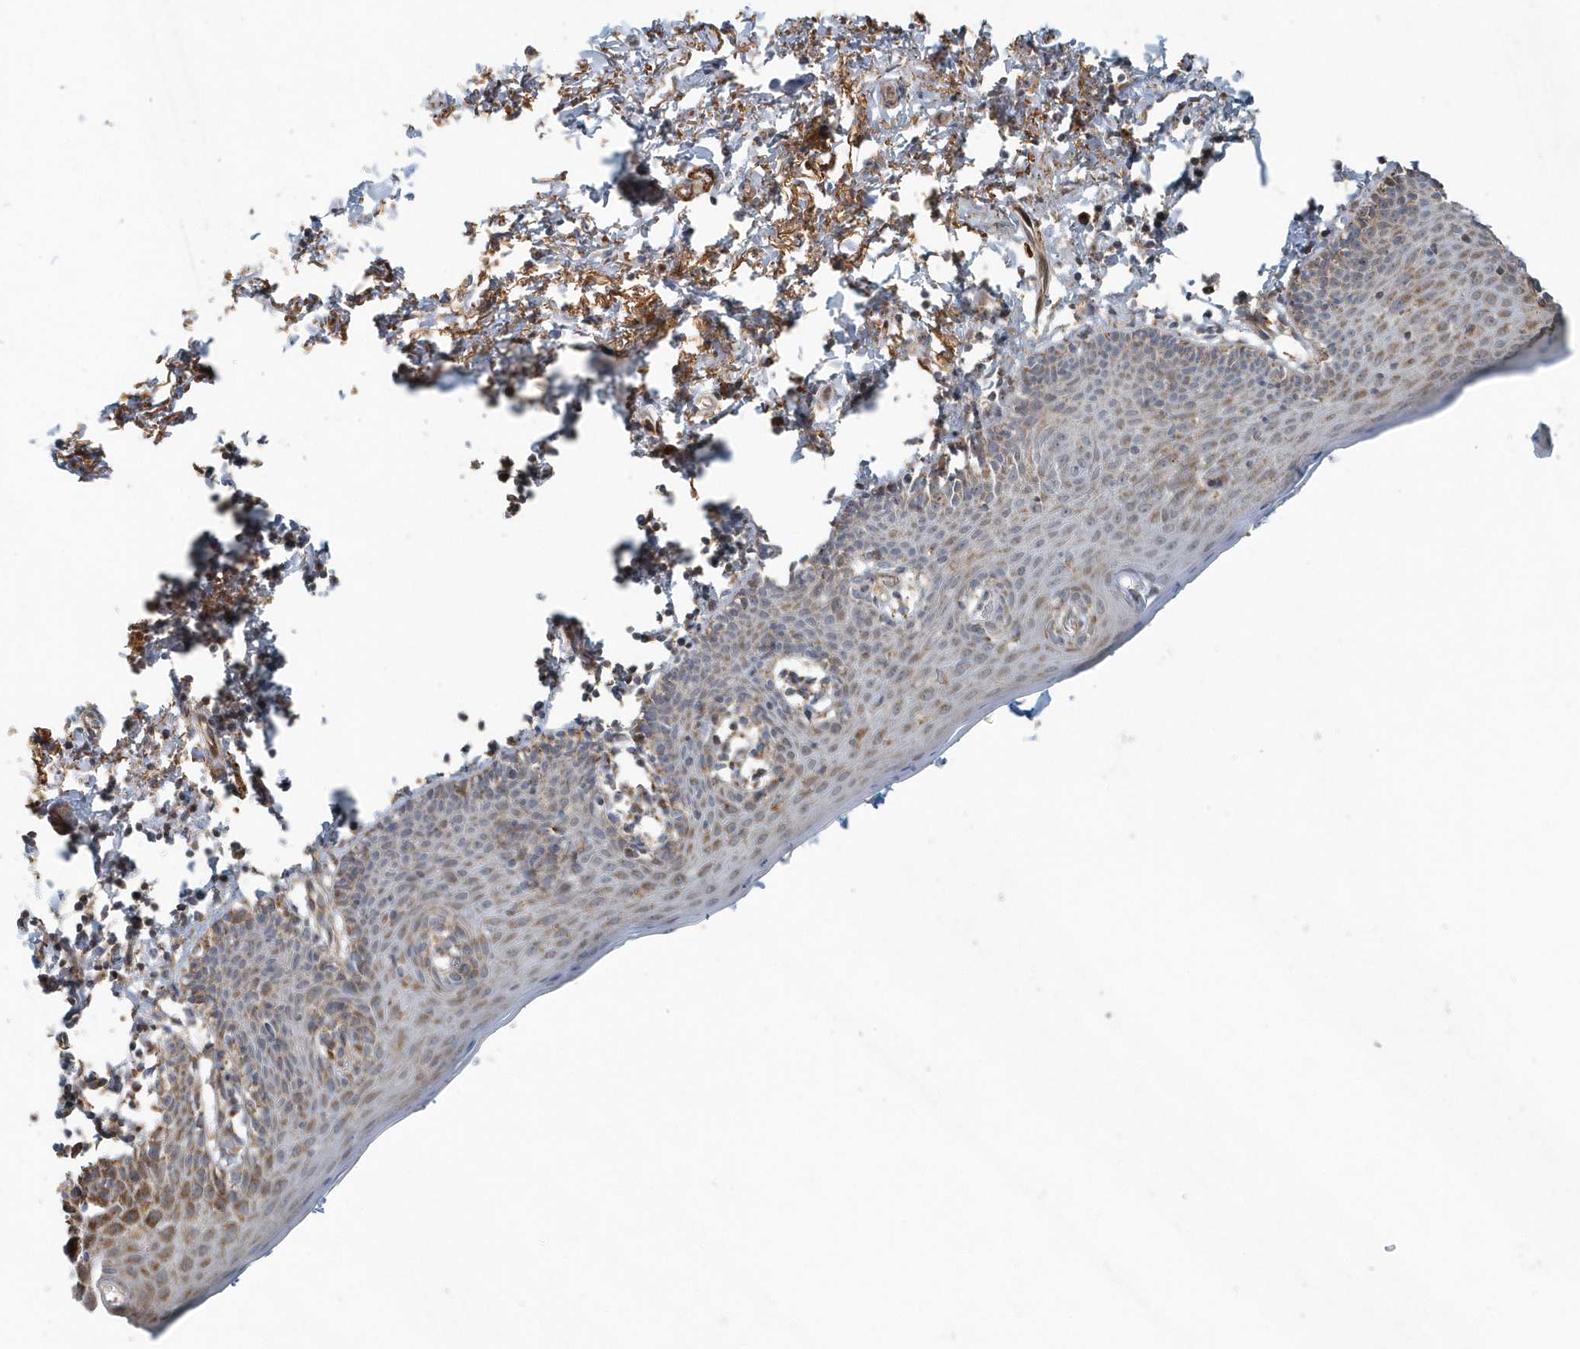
{"staining": {"intensity": "moderate", "quantity": "25%-75%", "location": "cytoplasmic/membranous"}, "tissue": "skin", "cell_type": "Epidermal cells", "image_type": "normal", "snomed": [{"axis": "morphology", "description": "Normal tissue, NOS"}, {"axis": "topography", "description": "Vulva"}], "caption": "Immunohistochemical staining of unremarkable skin reveals moderate cytoplasmic/membranous protein expression in approximately 25%-75% of epidermal cells. (Brightfield microscopy of DAB IHC at high magnification).", "gene": "MMUT", "patient": {"sex": "female", "age": 66}}